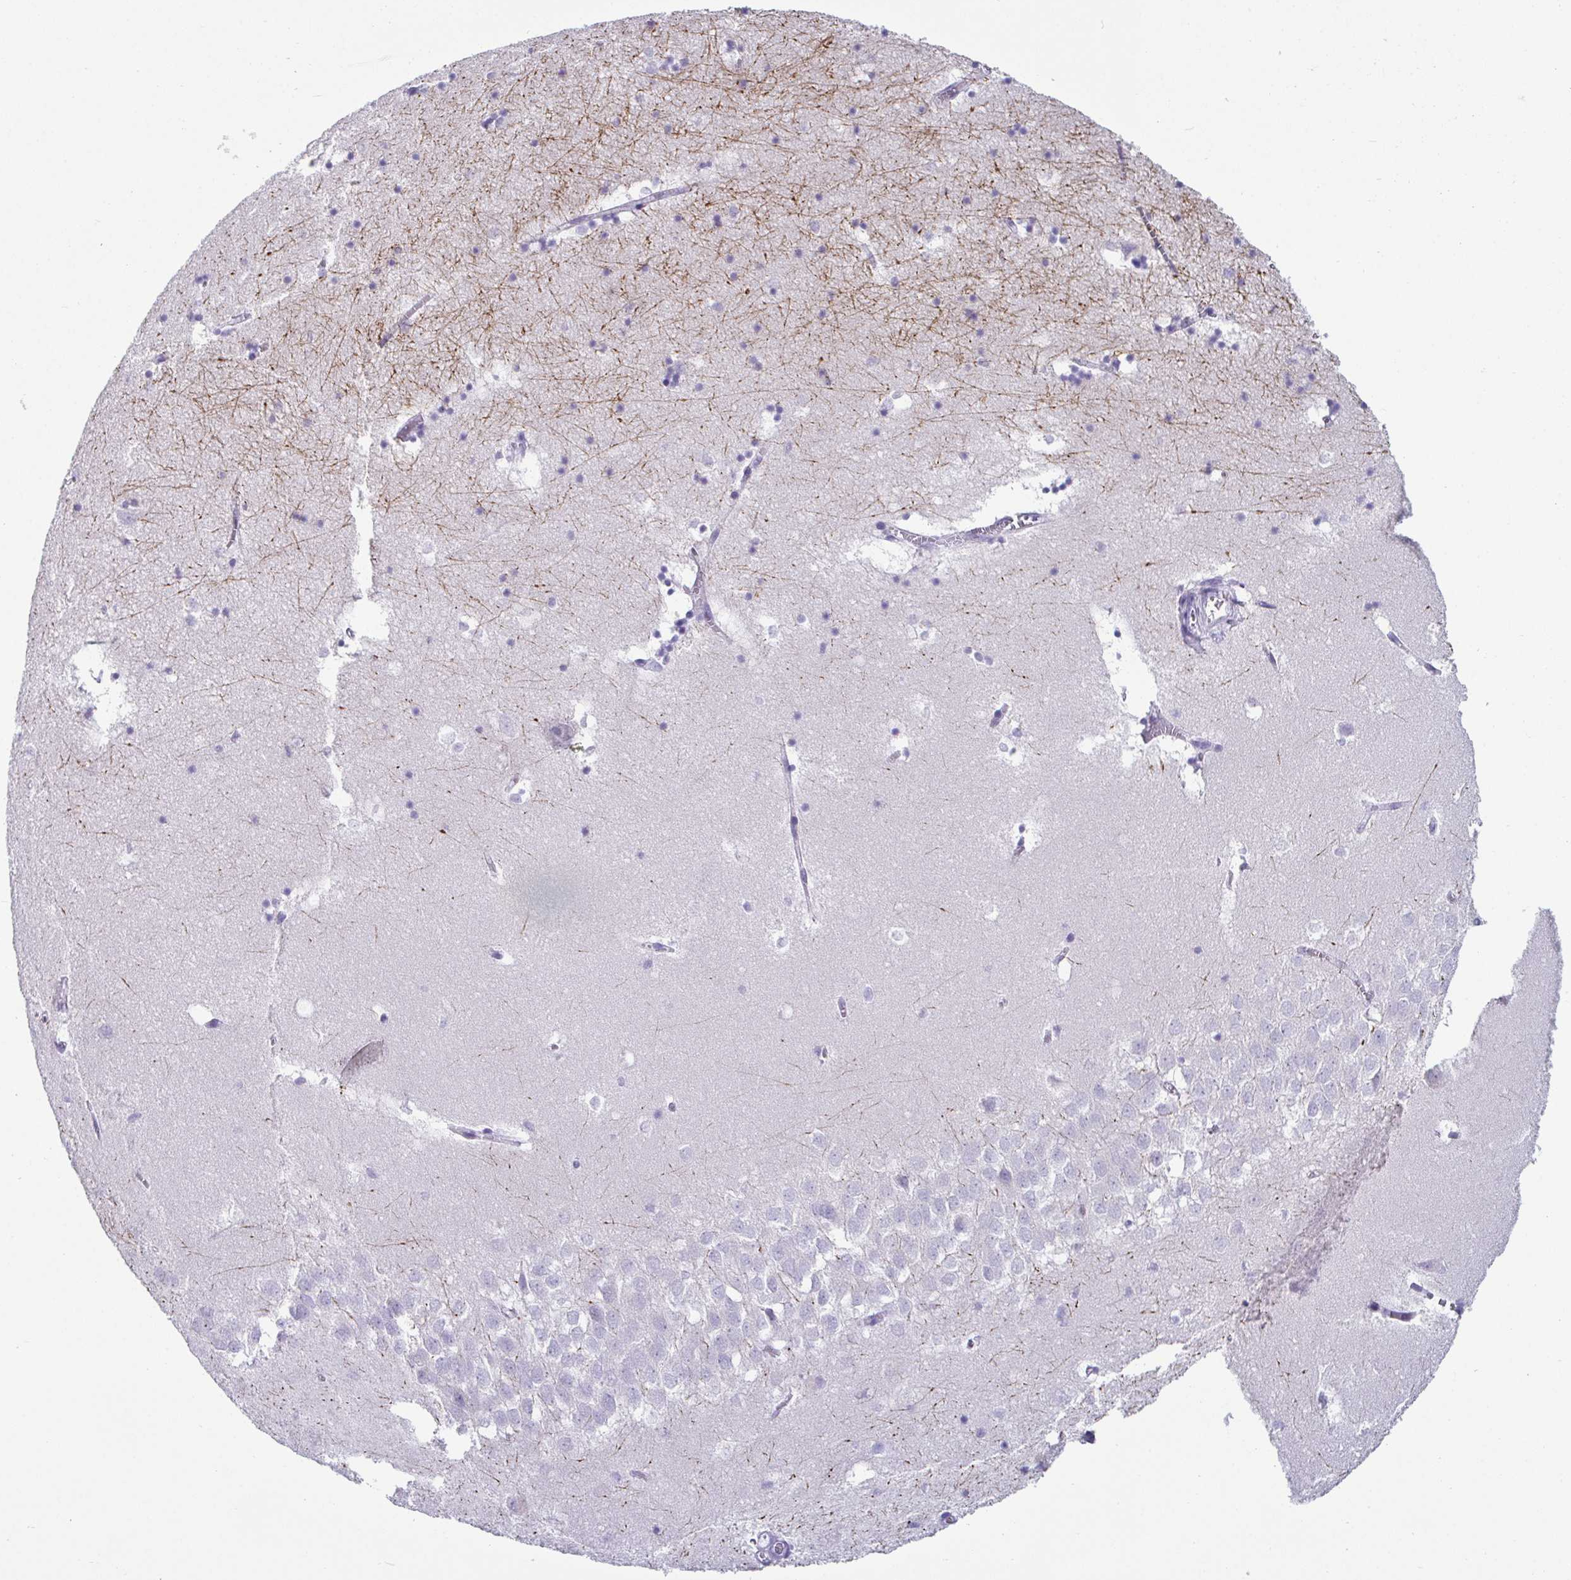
{"staining": {"intensity": "negative", "quantity": "none", "location": "none"}, "tissue": "hippocampus", "cell_type": "Glial cells", "image_type": "normal", "snomed": [{"axis": "morphology", "description": "Normal tissue, NOS"}, {"axis": "topography", "description": "Hippocampus"}], "caption": "Hippocampus was stained to show a protein in brown. There is no significant positivity in glial cells. The staining was performed using DAB (3,3'-diaminobenzidine) to visualize the protein expression in brown, while the nuclei were stained in blue with hematoxylin (Magnification: 20x).", "gene": "CREG2", "patient": {"sex": "male", "age": 58}}